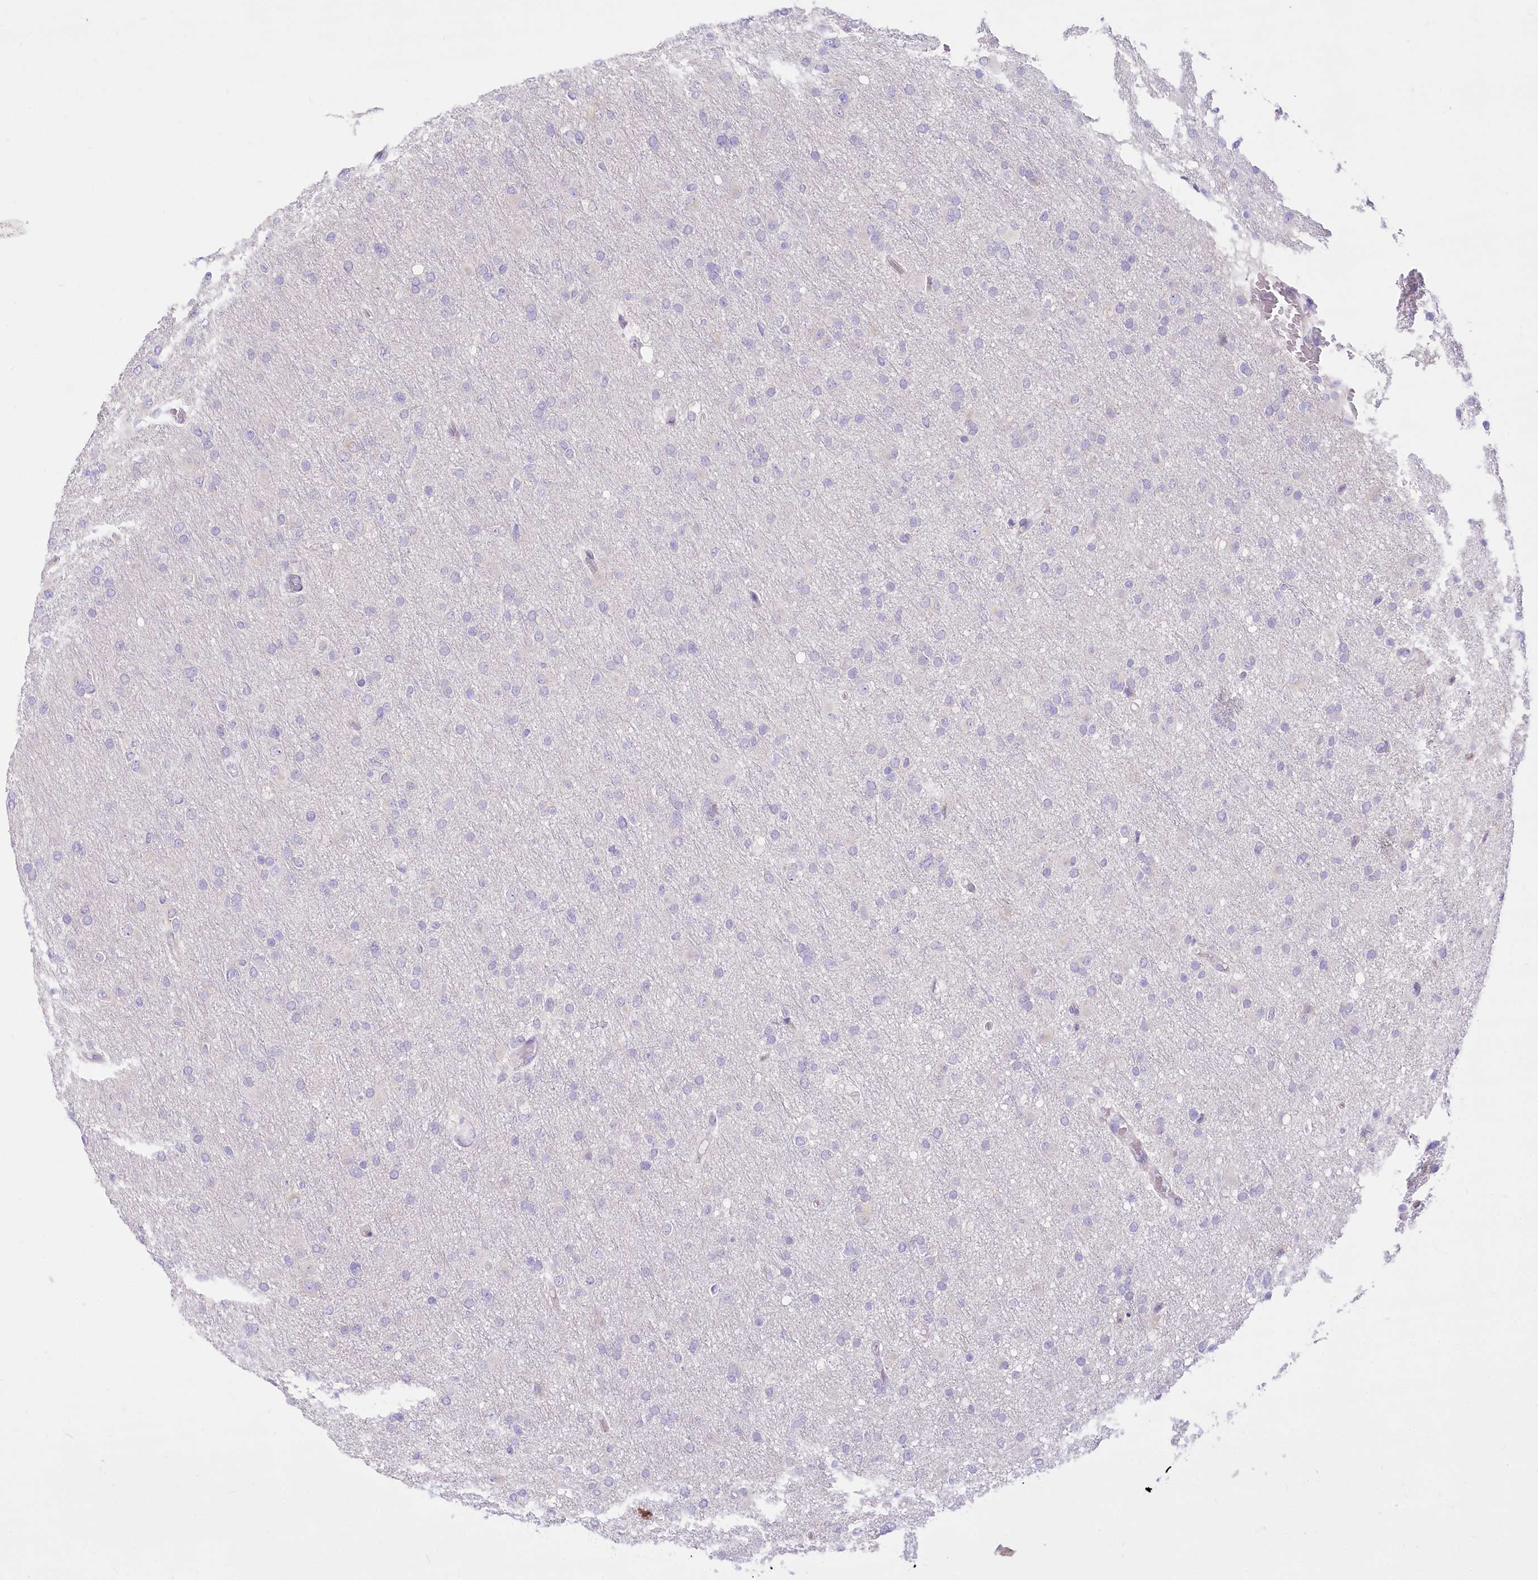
{"staining": {"intensity": "negative", "quantity": "none", "location": "none"}, "tissue": "glioma", "cell_type": "Tumor cells", "image_type": "cancer", "snomed": [{"axis": "morphology", "description": "Glioma, malignant, High grade"}, {"axis": "topography", "description": "Cerebral cortex"}], "caption": "Immunohistochemical staining of glioma demonstrates no significant staining in tumor cells.", "gene": "STT3B", "patient": {"sex": "female", "age": 36}}